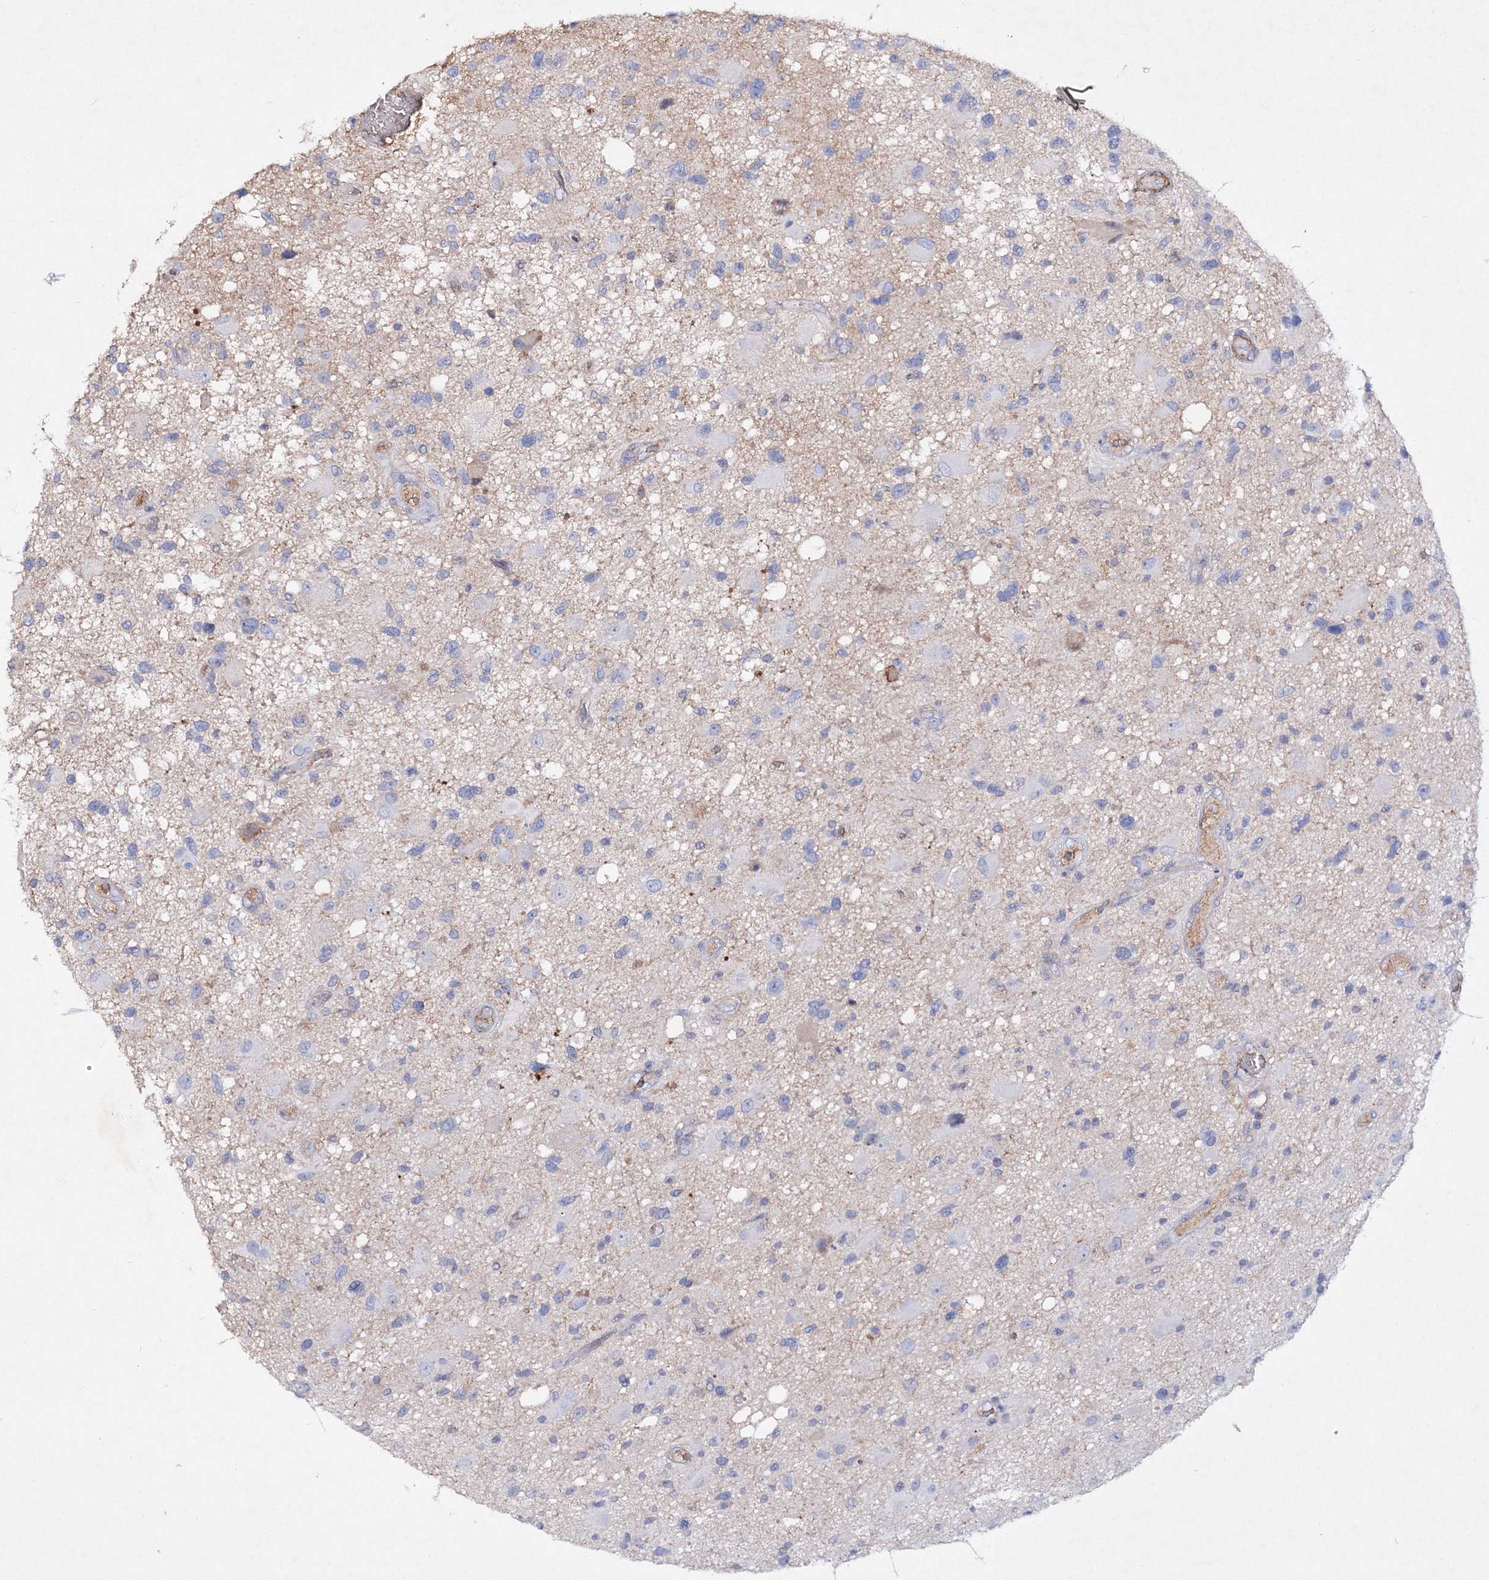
{"staining": {"intensity": "negative", "quantity": "none", "location": "none"}, "tissue": "glioma", "cell_type": "Tumor cells", "image_type": "cancer", "snomed": [{"axis": "morphology", "description": "Glioma, malignant, High grade"}, {"axis": "topography", "description": "Brain"}], "caption": "Tumor cells are negative for brown protein staining in glioma.", "gene": "RTN2", "patient": {"sex": "male", "age": 33}}